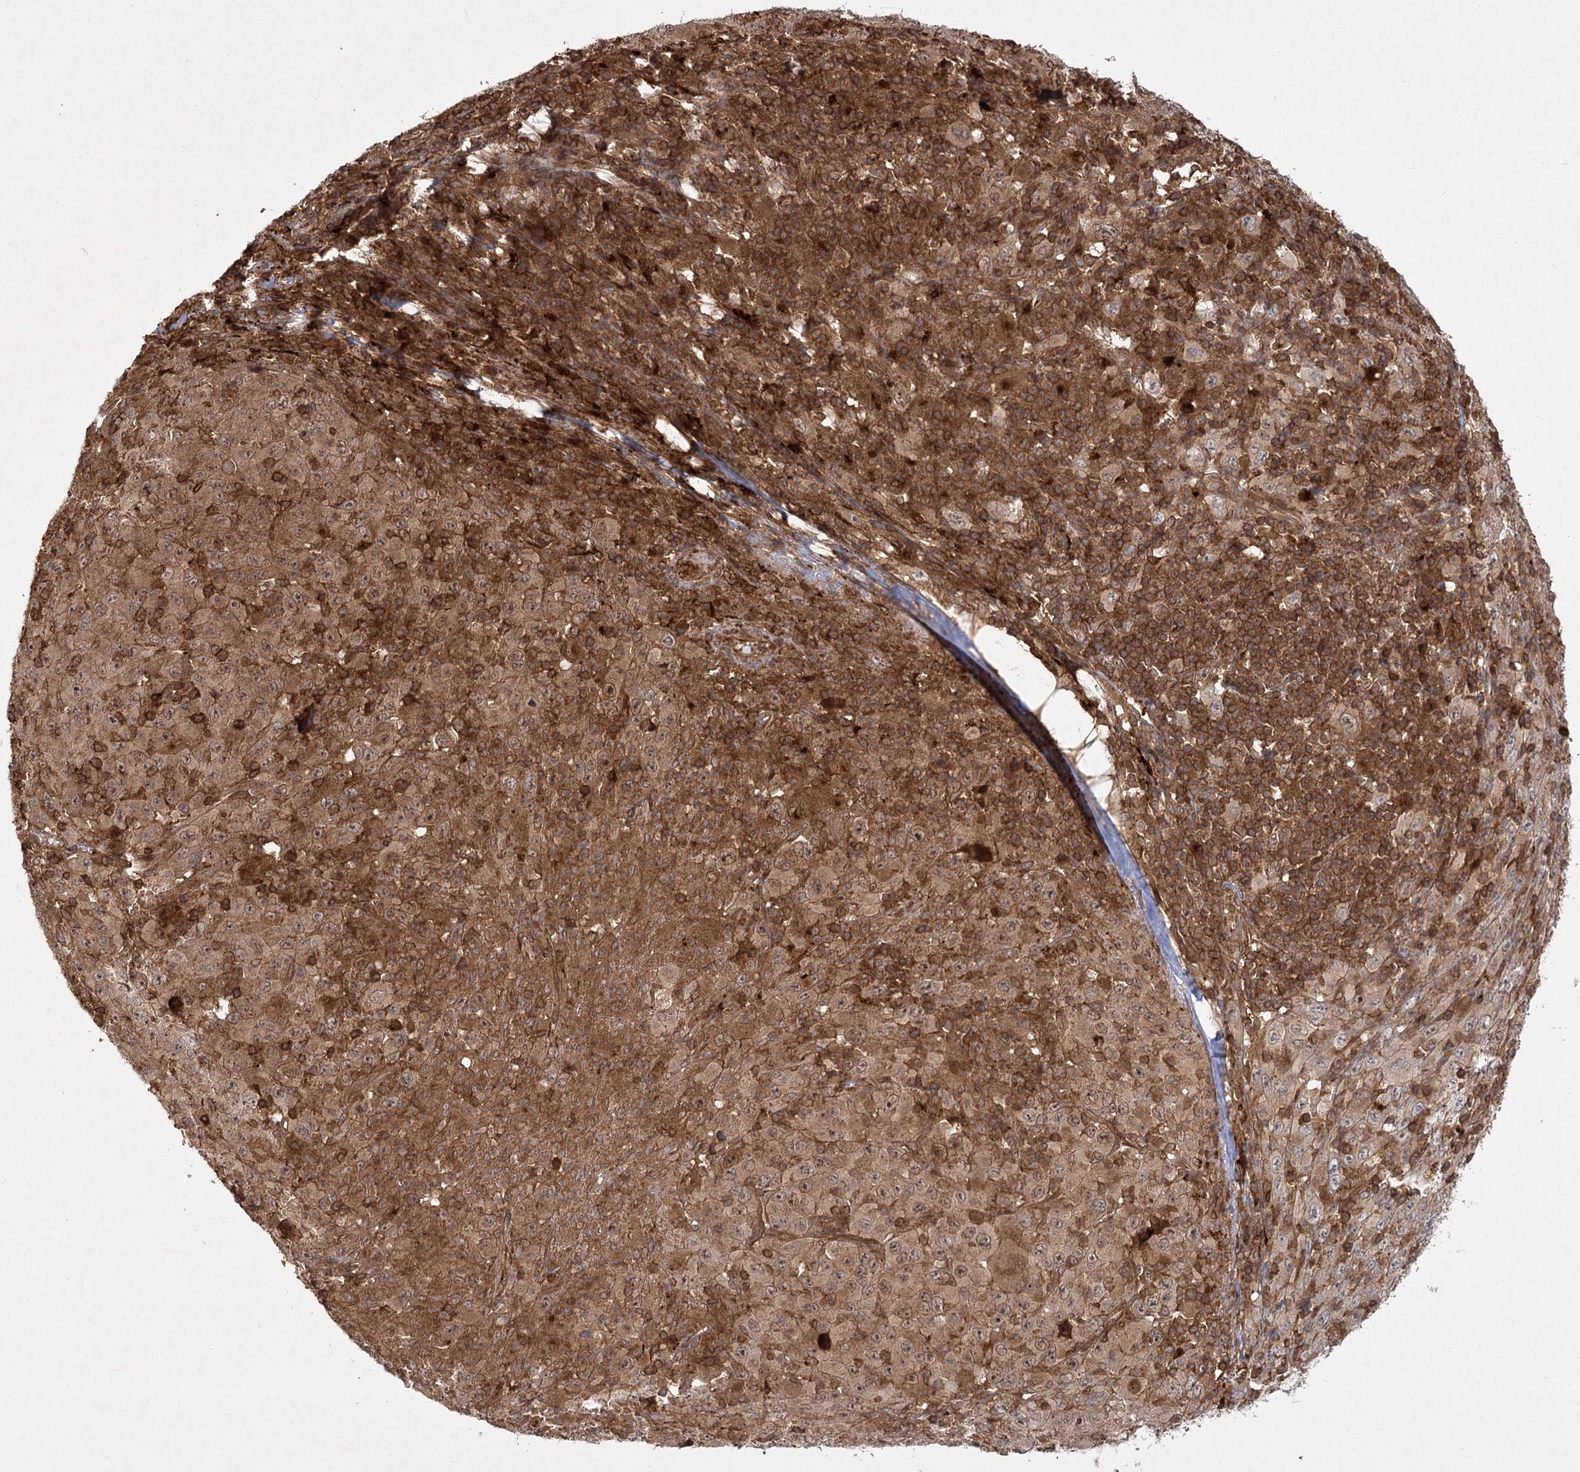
{"staining": {"intensity": "moderate", "quantity": ">75%", "location": "cytoplasmic/membranous"}, "tissue": "melanoma", "cell_type": "Tumor cells", "image_type": "cancer", "snomed": [{"axis": "morphology", "description": "Malignant melanoma, Metastatic site"}, {"axis": "topography", "description": "Skin"}], "caption": "A brown stain labels moderate cytoplasmic/membranous staining of a protein in human malignant melanoma (metastatic site) tumor cells.", "gene": "MDFIC", "patient": {"sex": "female", "age": 56}}